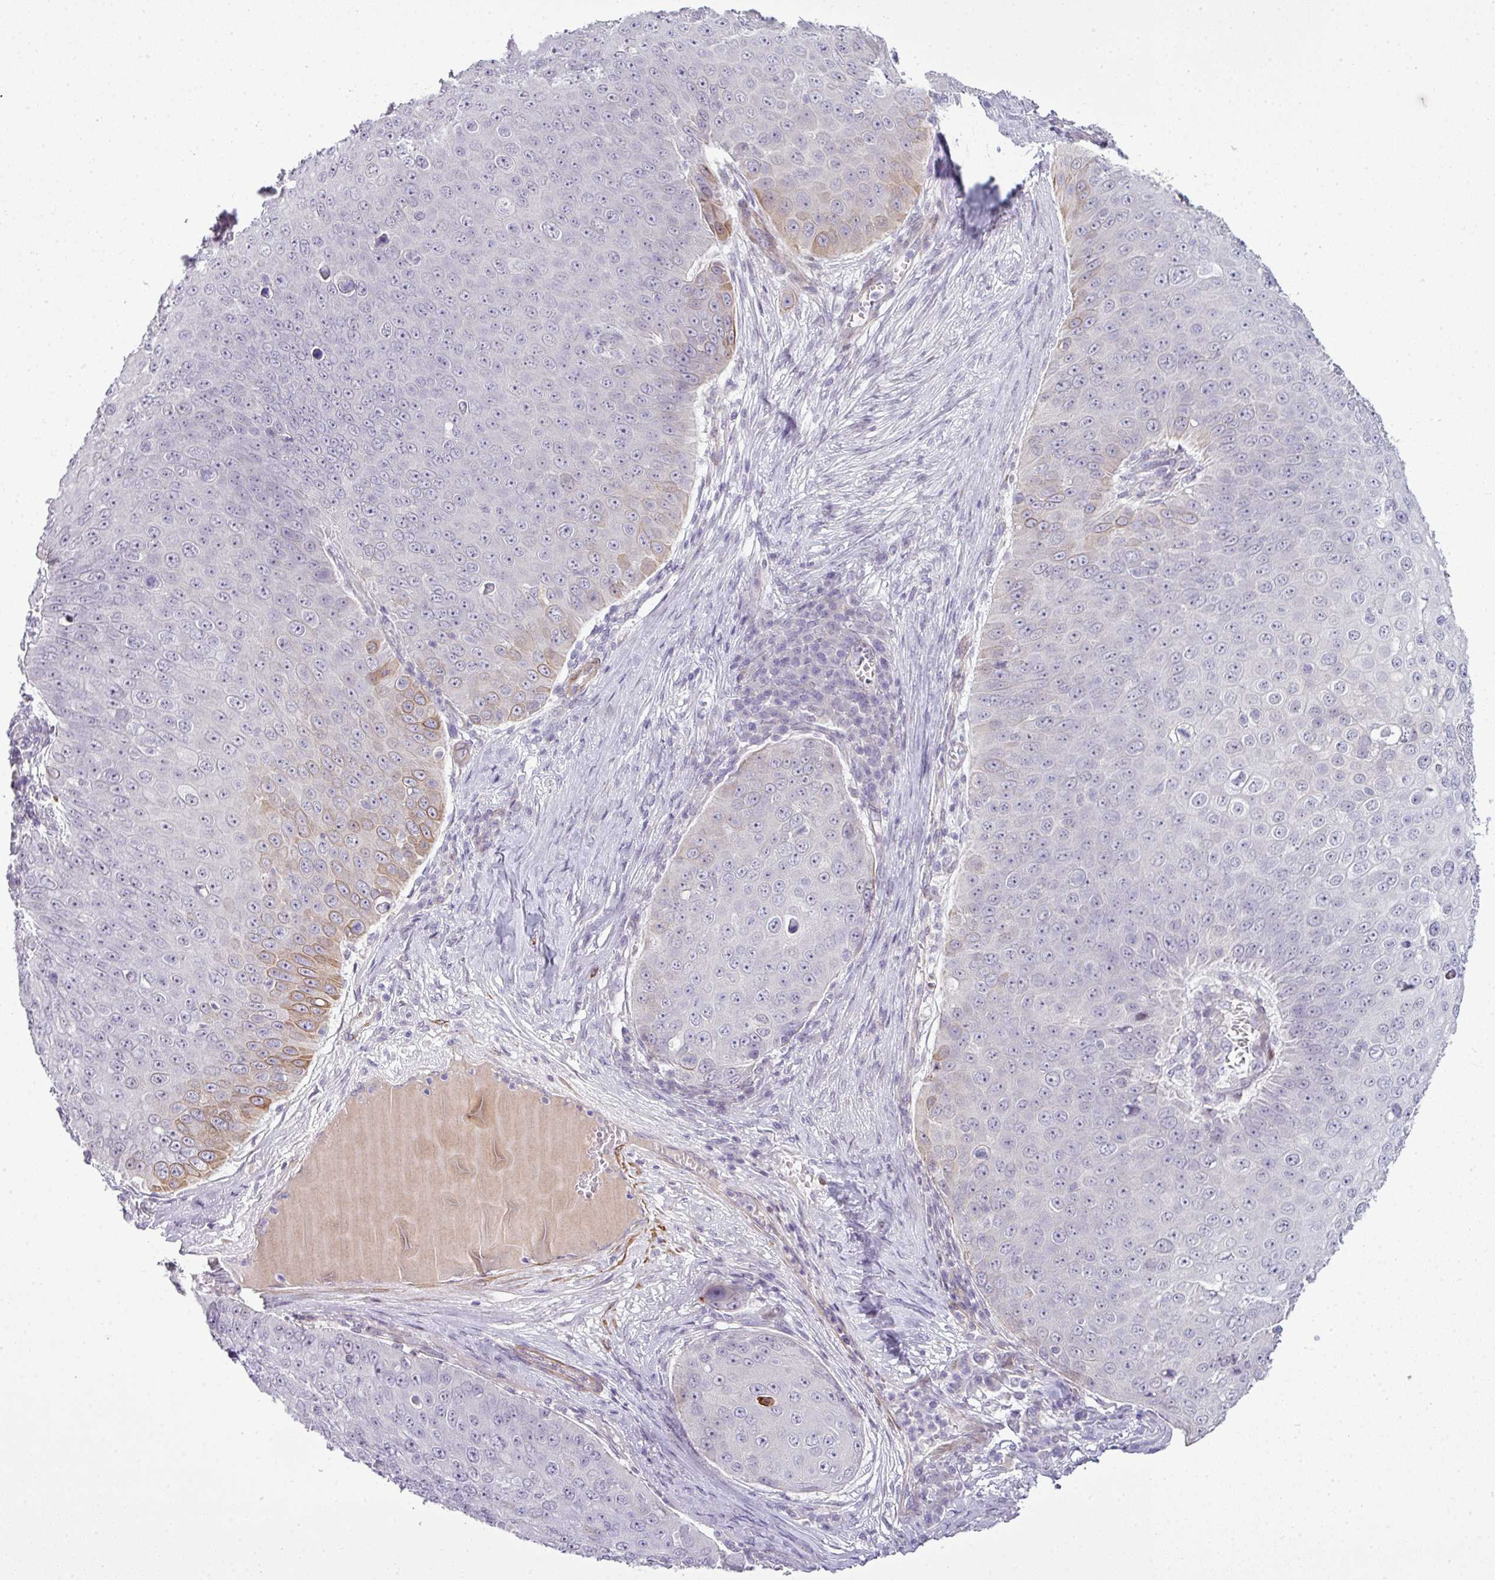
{"staining": {"intensity": "moderate", "quantity": "<25%", "location": "cytoplasmic/membranous"}, "tissue": "skin cancer", "cell_type": "Tumor cells", "image_type": "cancer", "snomed": [{"axis": "morphology", "description": "Squamous cell carcinoma, NOS"}, {"axis": "topography", "description": "Skin"}], "caption": "Immunohistochemical staining of human squamous cell carcinoma (skin) displays low levels of moderate cytoplasmic/membranous protein positivity in about <25% of tumor cells.", "gene": "ZNF688", "patient": {"sex": "male", "age": 71}}